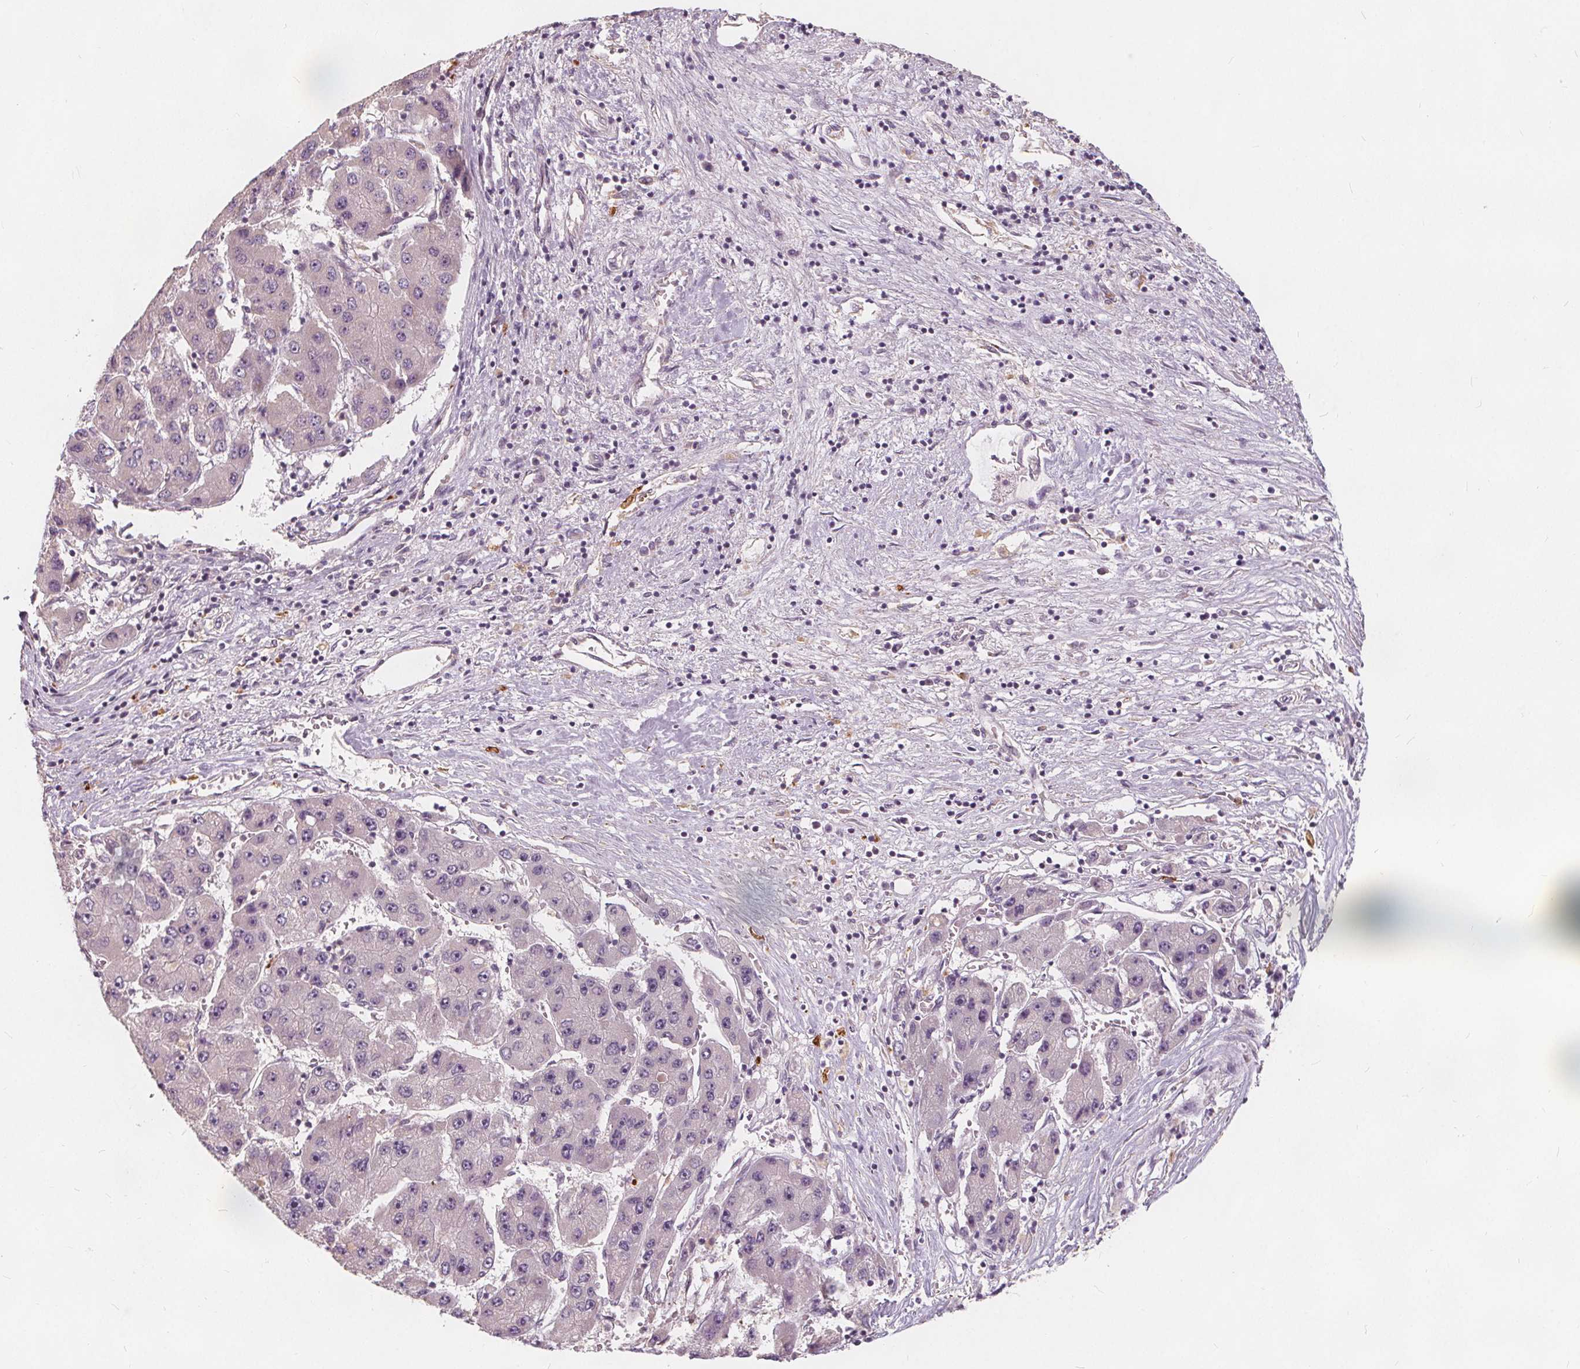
{"staining": {"intensity": "negative", "quantity": "none", "location": "none"}, "tissue": "liver cancer", "cell_type": "Tumor cells", "image_type": "cancer", "snomed": [{"axis": "morphology", "description": "Carcinoma, Hepatocellular, NOS"}, {"axis": "topography", "description": "Liver"}], "caption": "Immunohistochemistry (IHC) of hepatocellular carcinoma (liver) displays no staining in tumor cells.", "gene": "DRC3", "patient": {"sex": "female", "age": 61}}